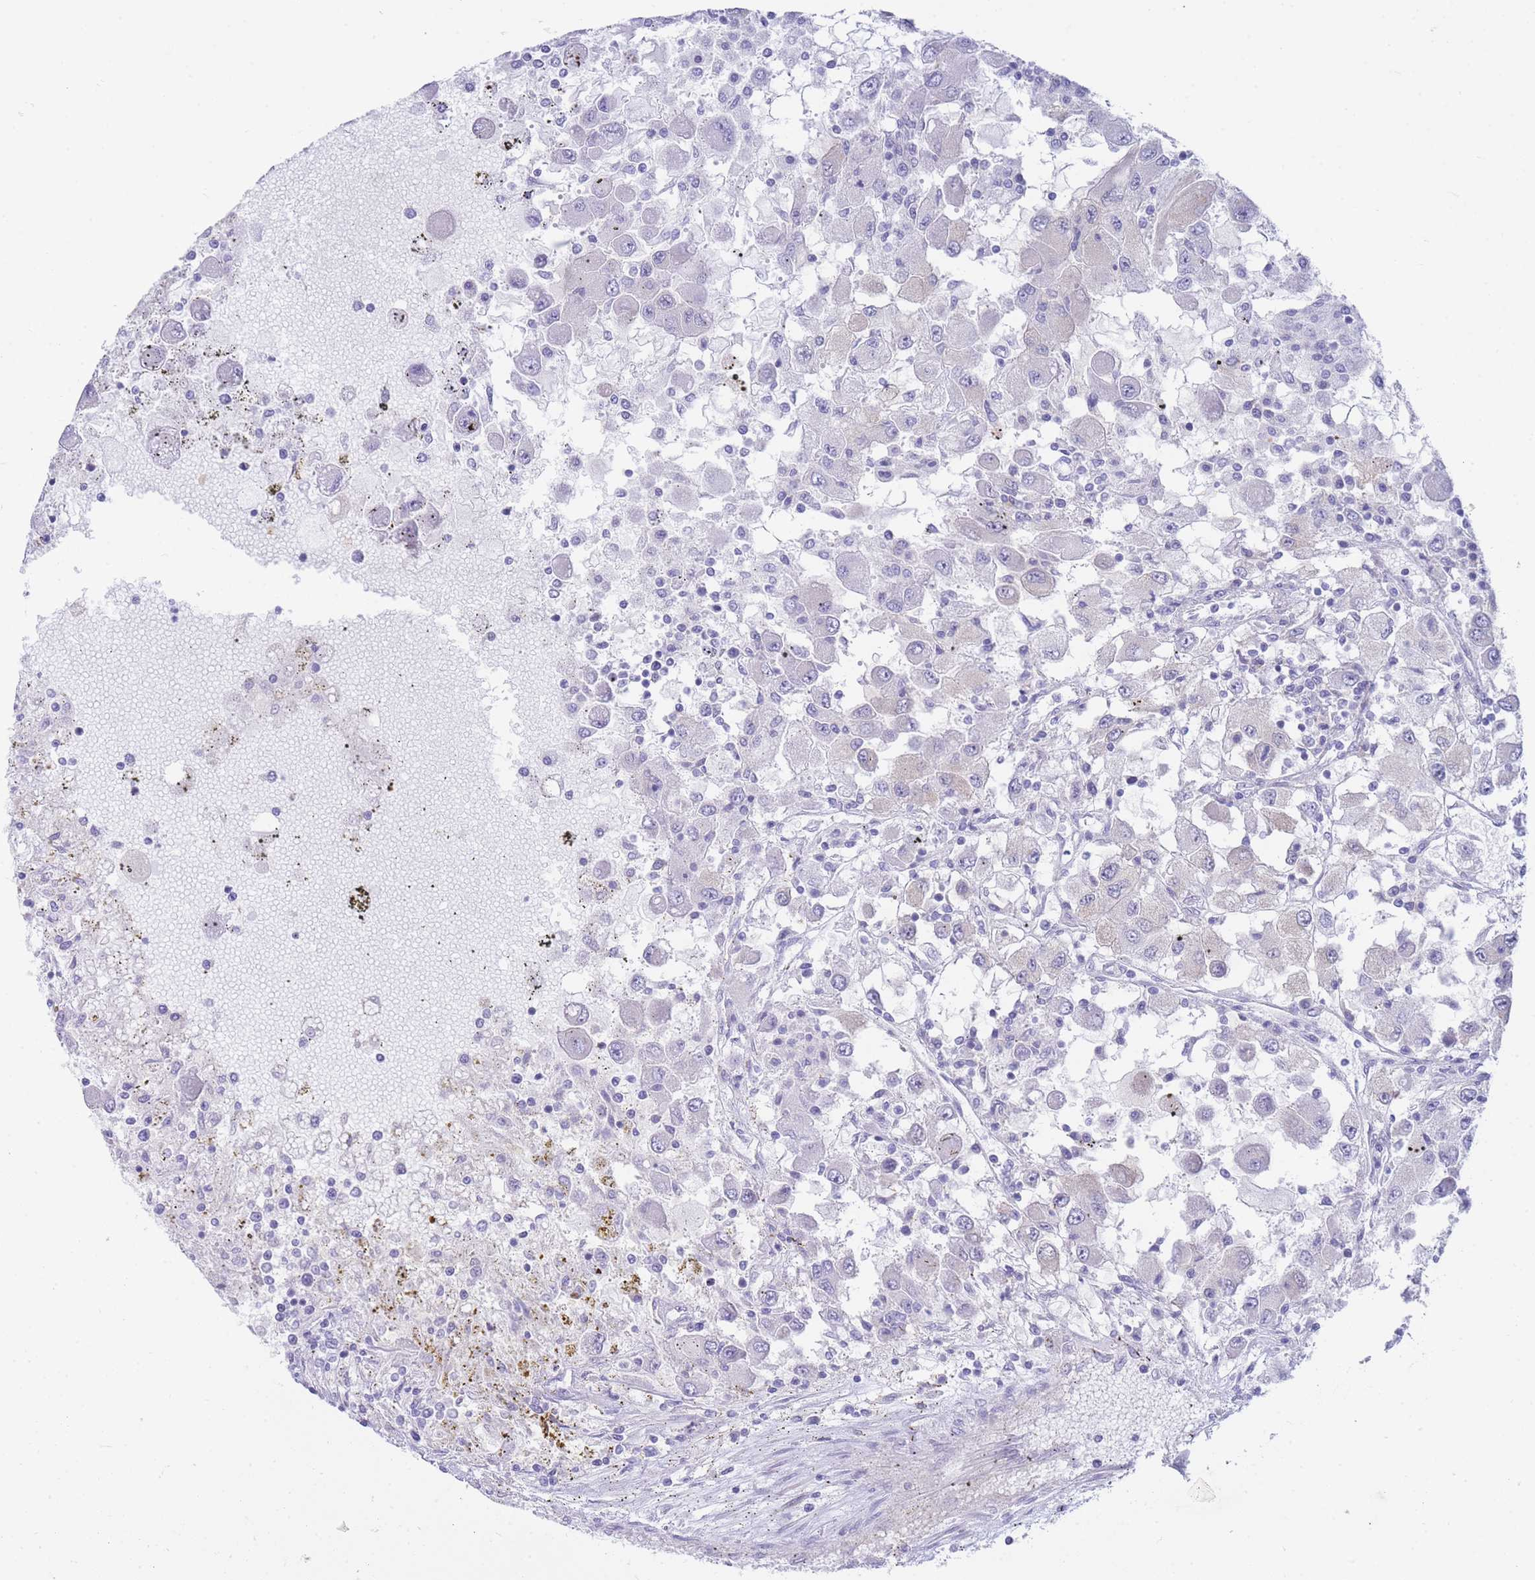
{"staining": {"intensity": "negative", "quantity": "none", "location": "none"}, "tissue": "renal cancer", "cell_type": "Tumor cells", "image_type": "cancer", "snomed": [{"axis": "morphology", "description": "Adenocarcinoma, NOS"}, {"axis": "topography", "description": "Kidney"}], "caption": "A photomicrograph of renal cancer stained for a protein displays no brown staining in tumor cells.", "gene": "SUGT1", "patient": {"sex": "female", "age": 67}}